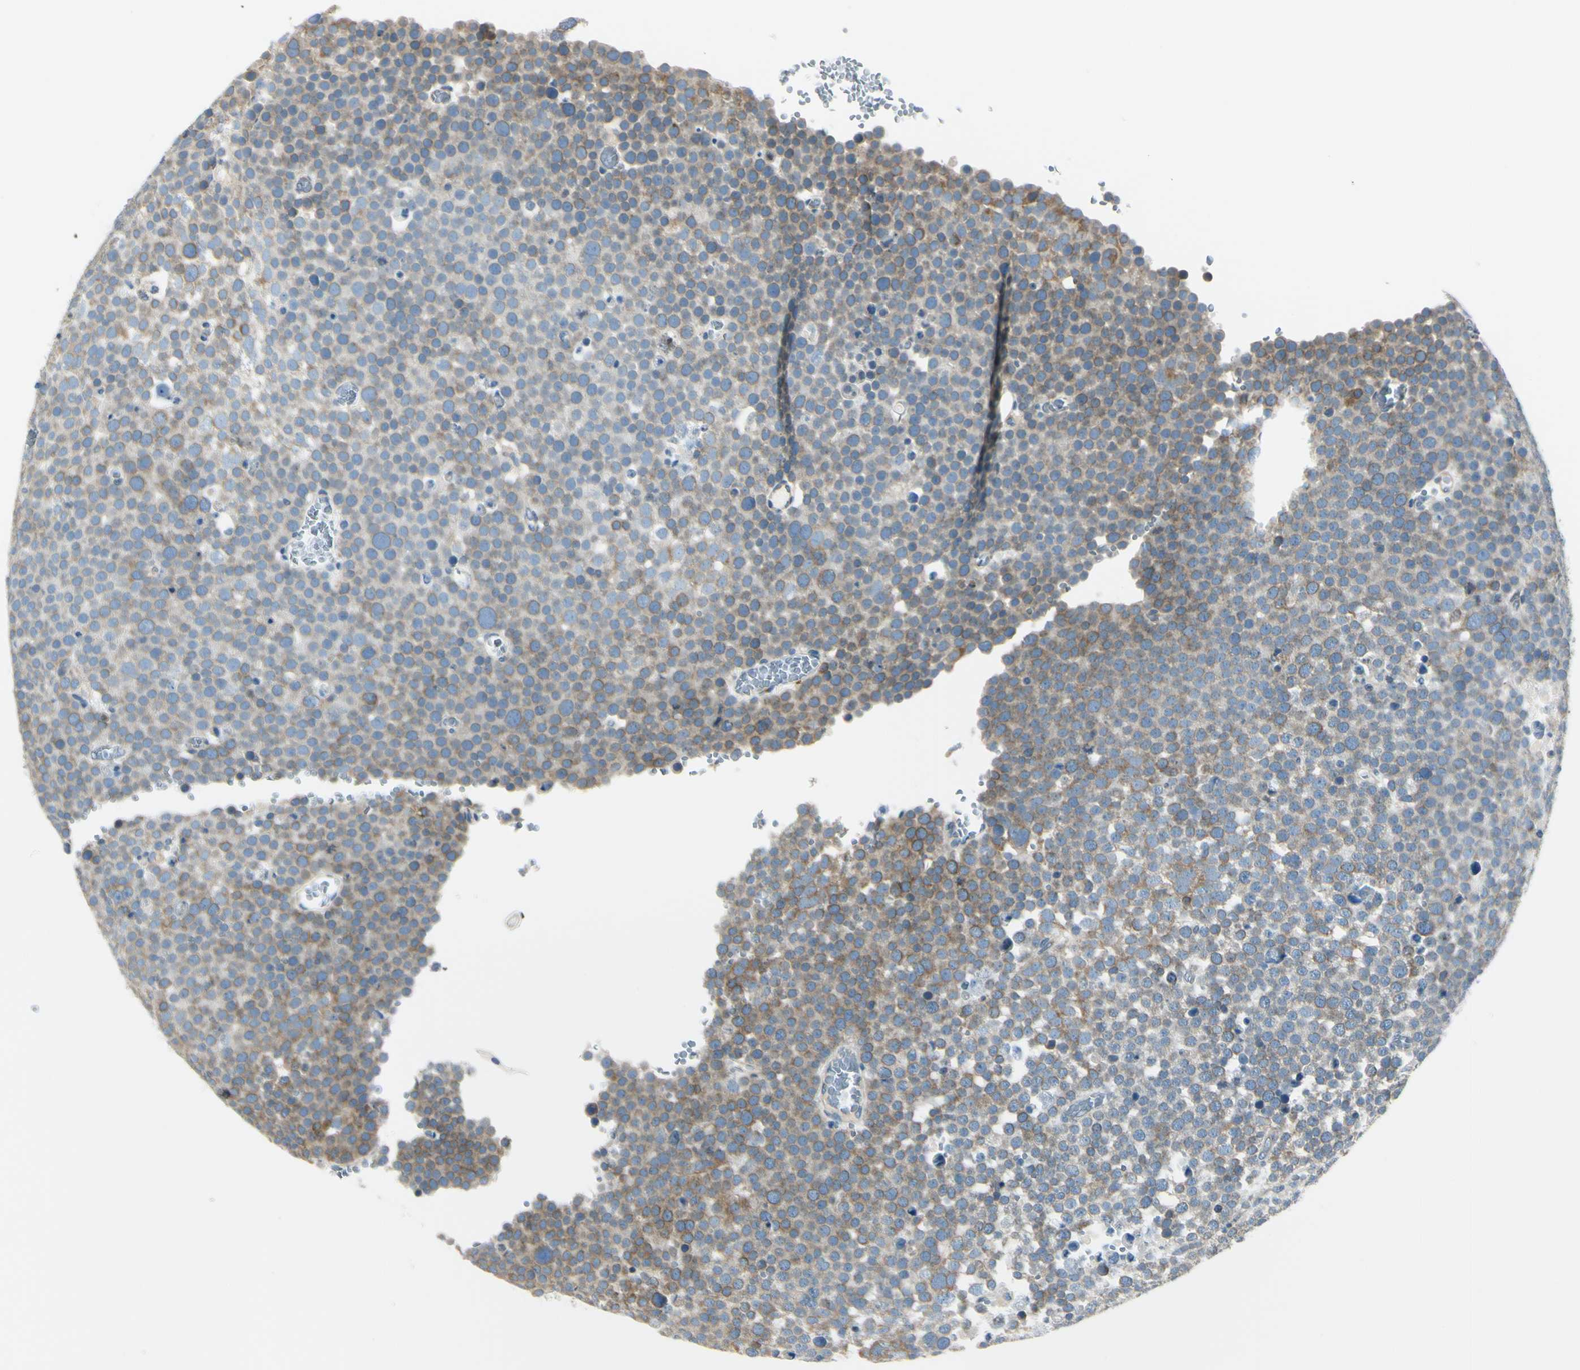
{"staining": {"intensity": "weak", "quantity": ">75%", "location": "cytoplasmic/membranous"}, "tissue": "testis cancer", "cell_type": "Tumor cells", "image_type": "cancer", "snomed": [{"axis": "morphology", "description": "Seminoma, NOS"}, {"axis": "topography", "description": "Testis"}], "caption": "Protein expression by immunohistochemistry (IHC) demonstrates weak cytoplasmic/membranous positivity in approximately >75% of tumor cells in testis seminoma.", "gene": "SELENOS", "patient": {"sex": "male", "age": 71}}